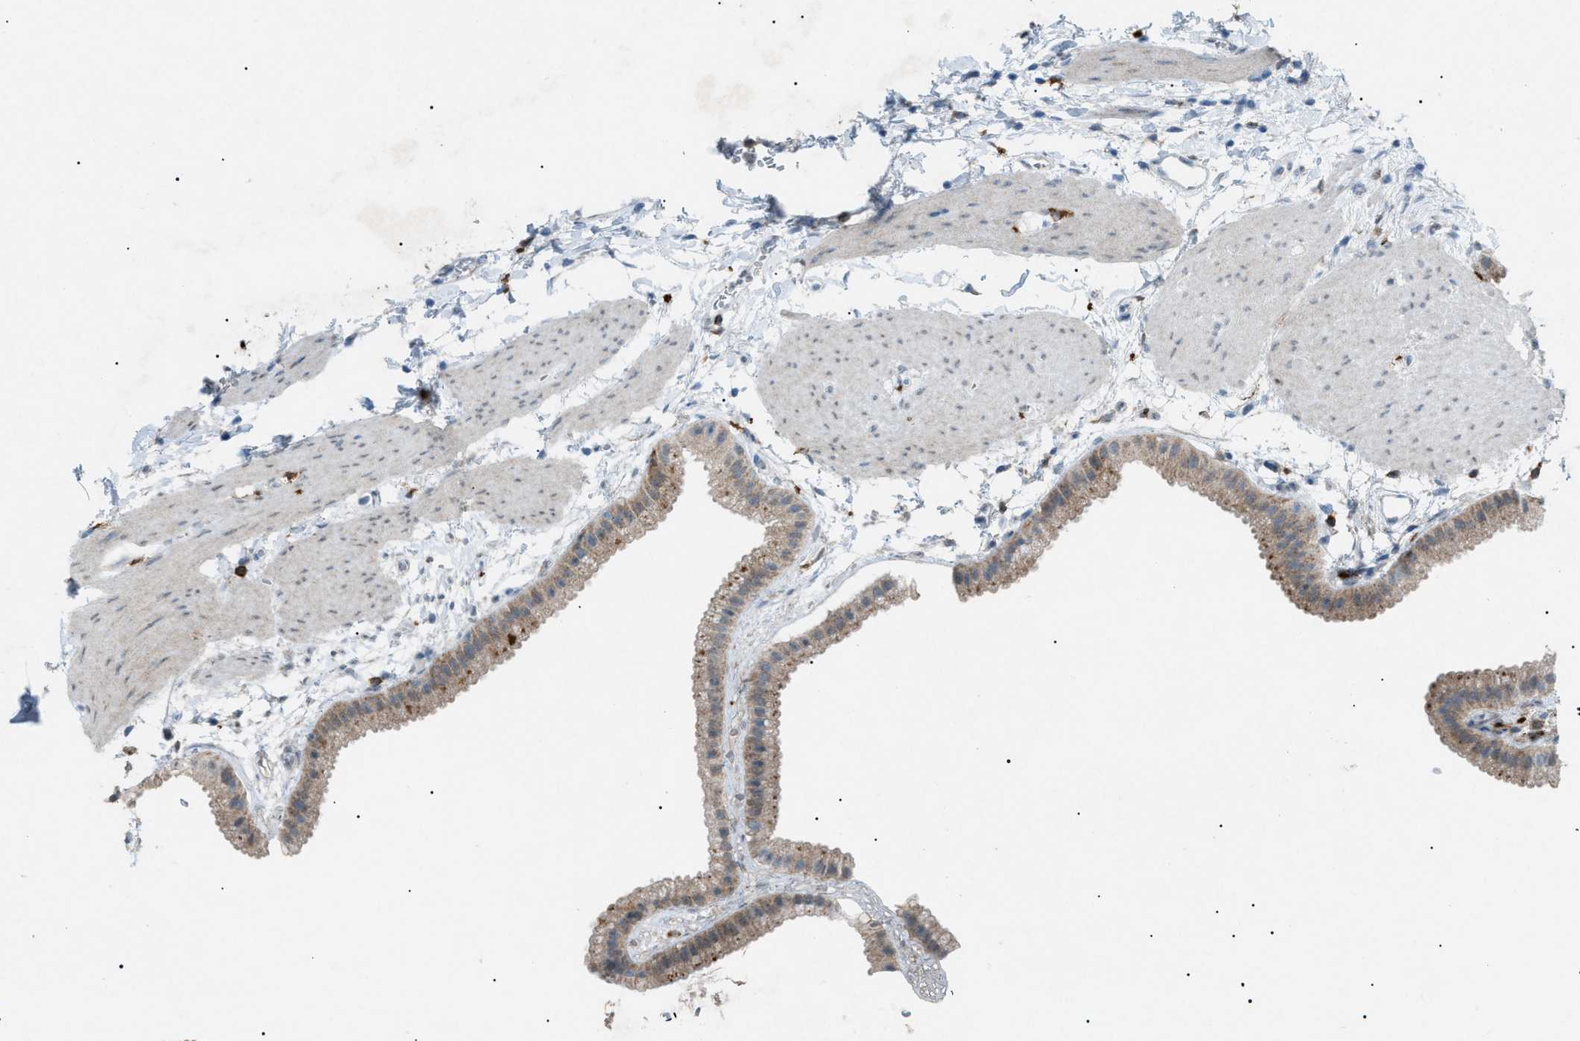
{"staining": {"intensity": "moderate", "quantity": "25%-75%", "location": "cytoplasmic/membranous"}, "tissue": "gallbladder", "cell_type": "Glandular cells", "image_type": "normal", "snomed": [{"axis": "morphology", "description": "Normal tissue, NOS"}, {"axis": "topography", "description": "Gallbladder"}], "caption": "Immunohistochemistry of normal human gallbladder demonstrates medium levels of moderate cytoplasmic/membranous expression in approximately 25%-75% of glandular cells. (IHC, brightfield microscopy, high magnification).", "gene": "BTK", "patient": {"sex": "female", "age": 64}}